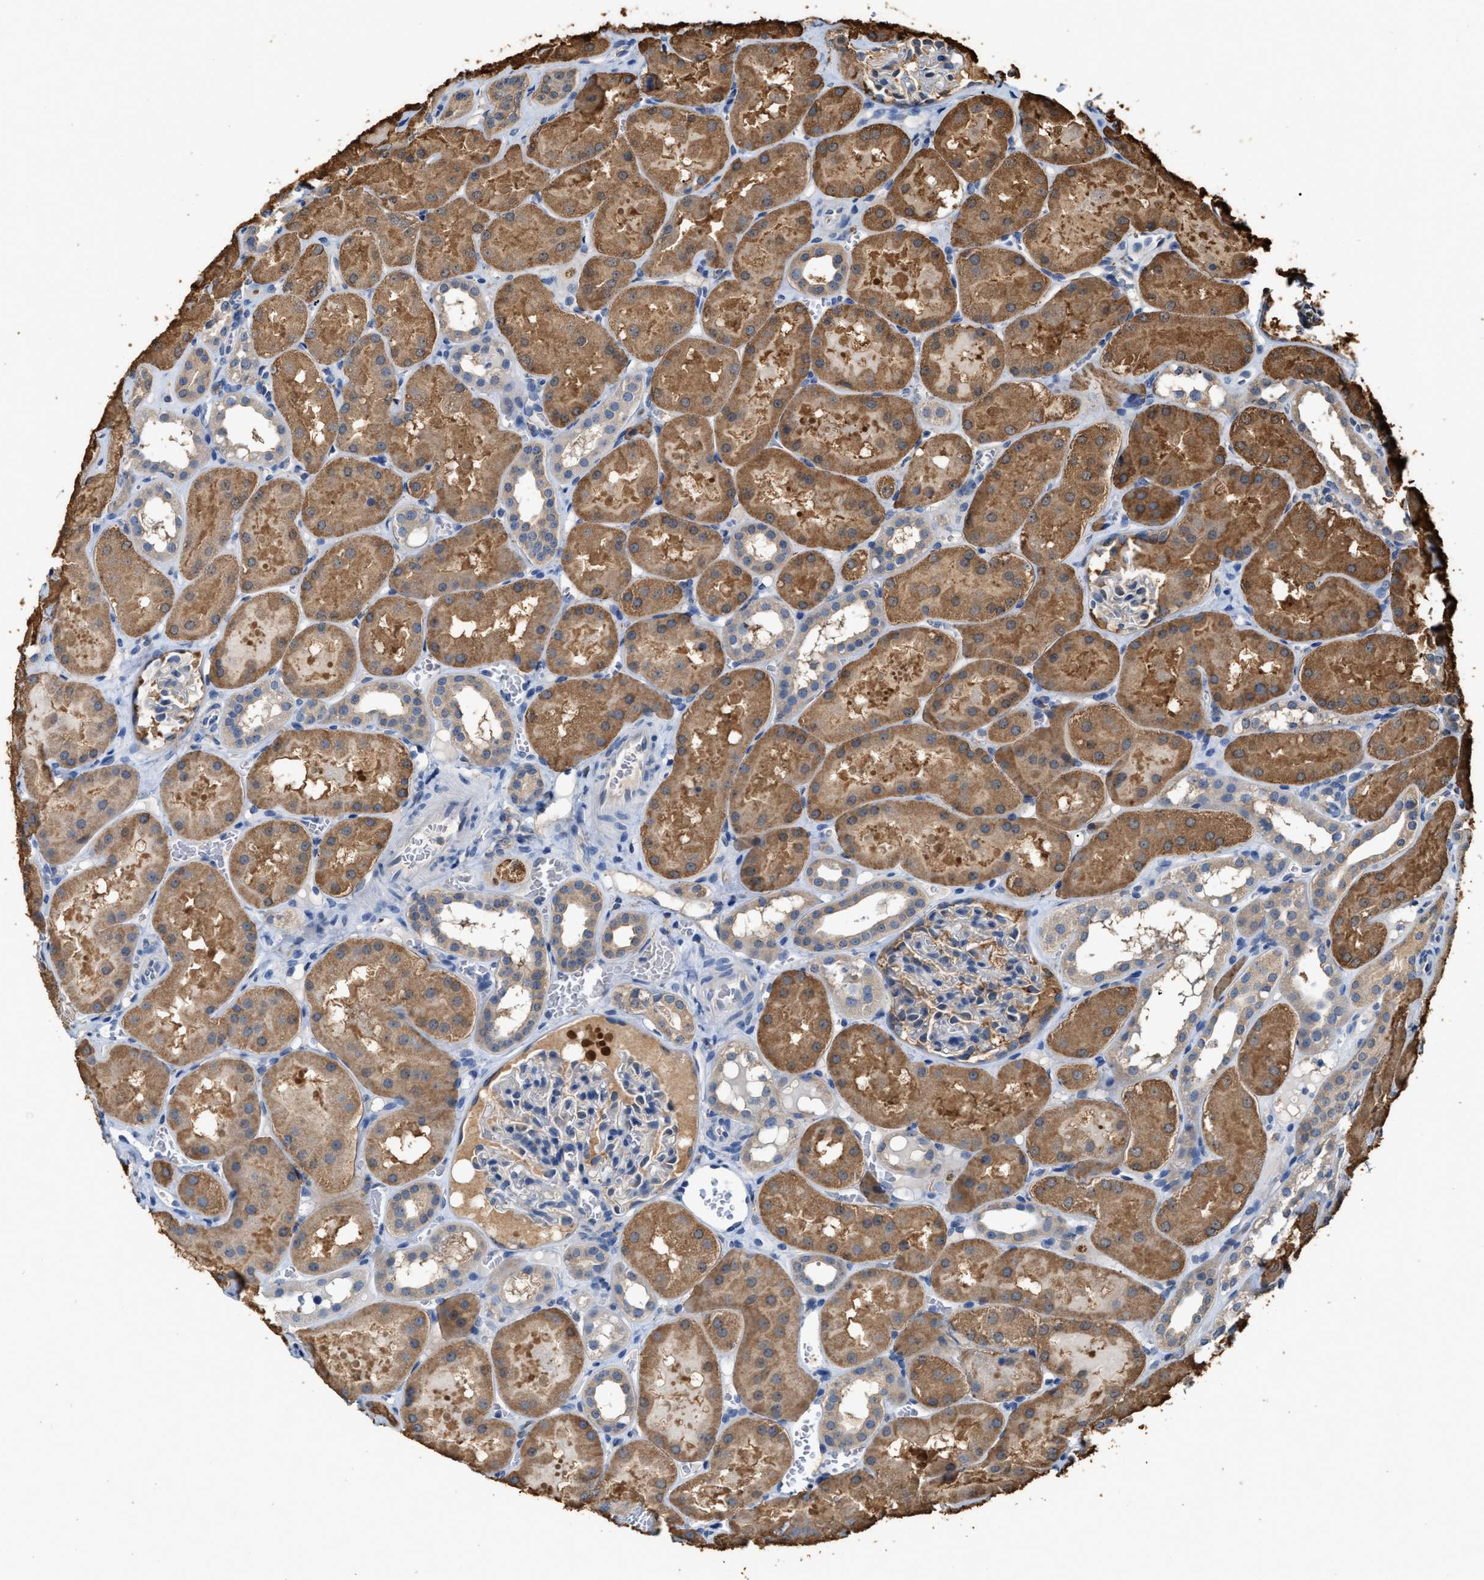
{"staining": {"intensity": "moderate", "quantity": "<25%", "location": "cytoplasmic/membranous"}, "tissue": "kidney", "cell_type": "Cells in glomeruli", "image_type": "normal", "snomed": [{"axis": "morphology", "description": "Normal tissue, NOS"}, {"axis": "topography", "description": "Kidney"}, {"axis": "topography", "description": "Urinary bladder"}], "caption": "The image displays staining of normal kidney, revealing moderate cytoplasmic/membranous protein staining (brown color) within cells in glomeruli.", "gene": "GCN1", "patient": {"sex": "male", "age": 16}}